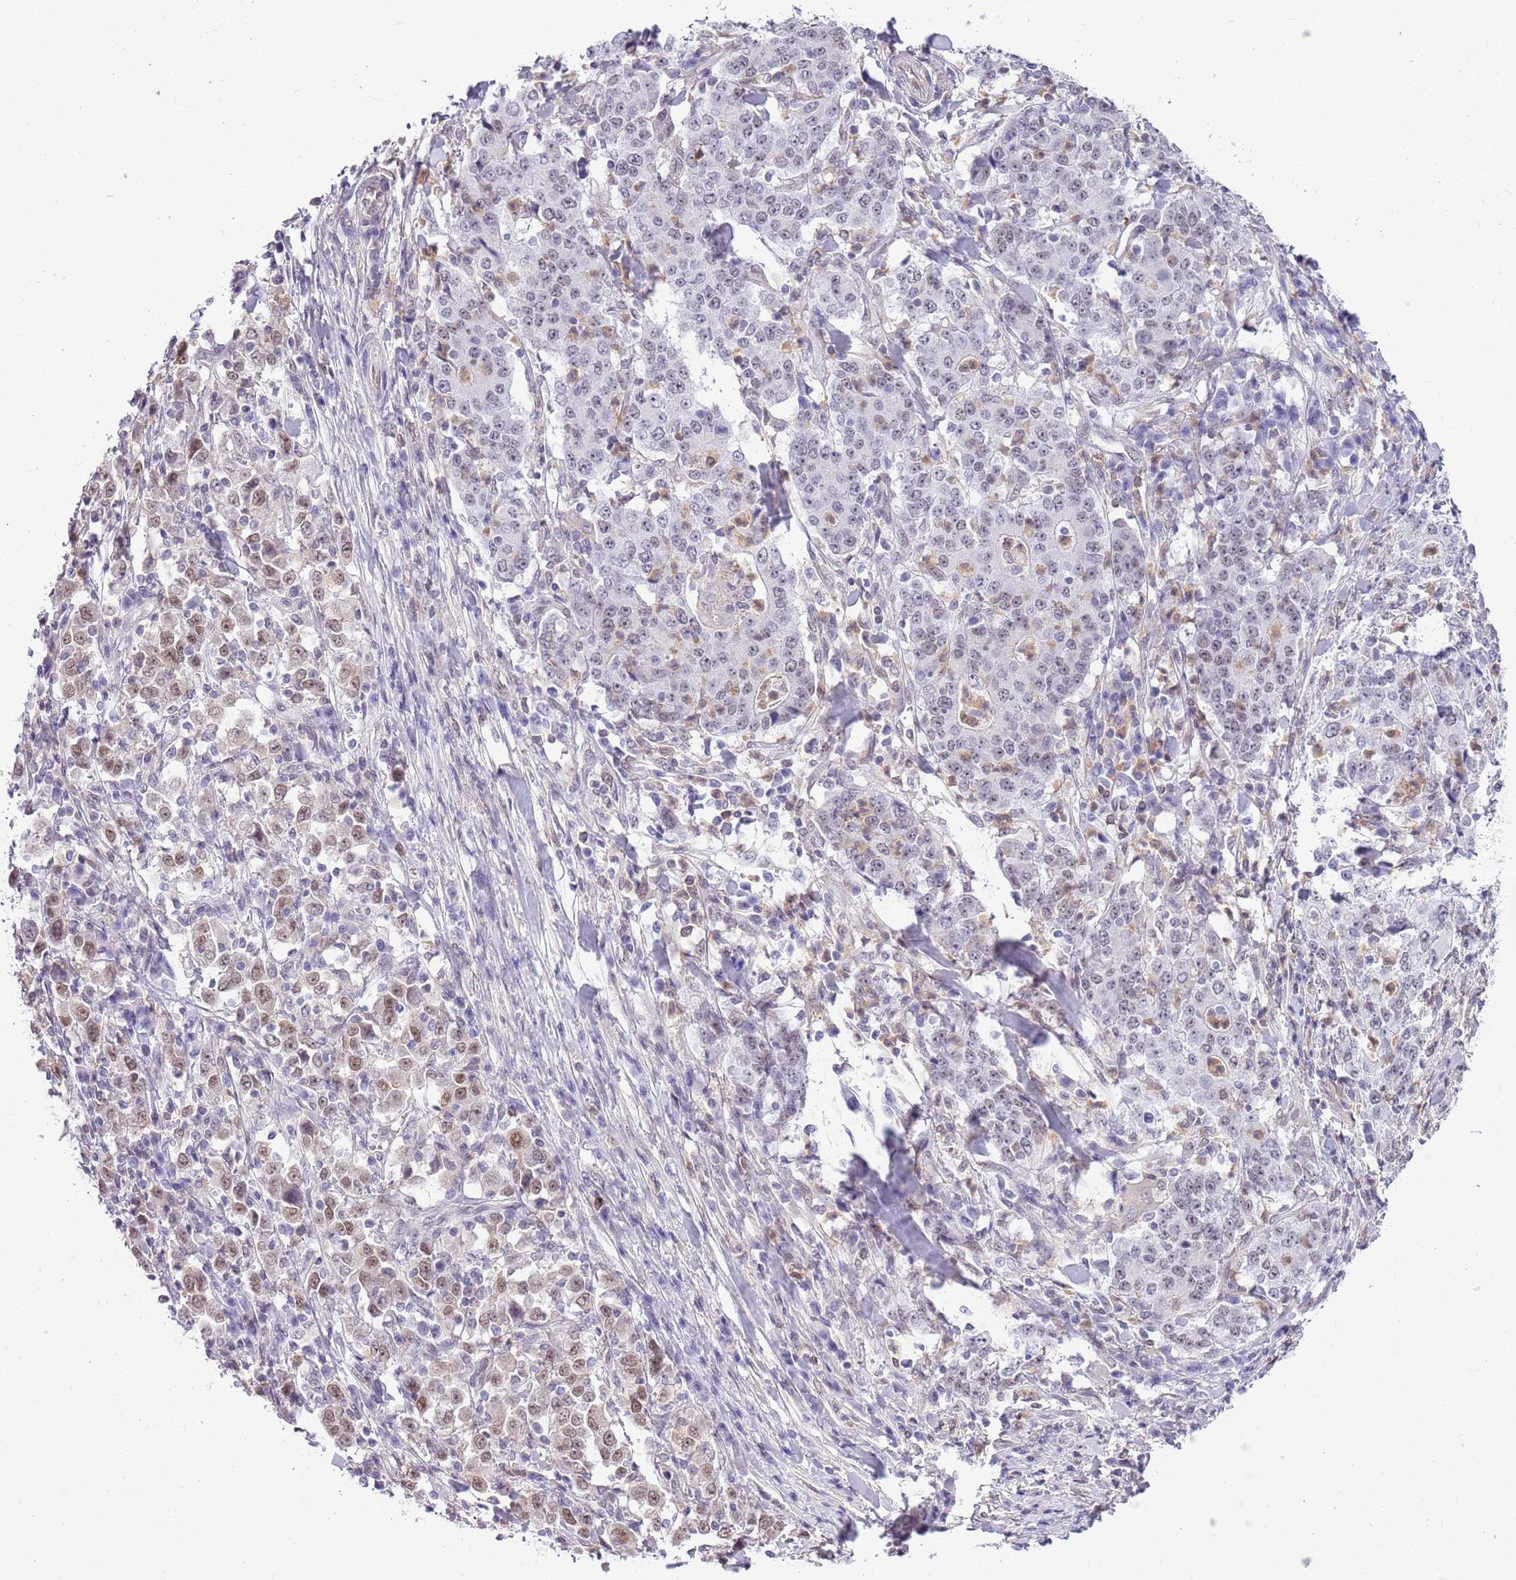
{"staining": {"intensity": "moderate", "quantity": "<25%", "location": "nuclear"}, "tissue": "stomach cancer", "cell_type": "Tumor cells", "image_type": "cancer", "snomed": [{"axis": "morphology", "description": "Normal tissue, NOS"}, {"axis": "morphology", "description": "Adenocarcinoma, NOS"}, {"axis": "topography", "description": "Stomach, upper"}, {"axis": "topography", "description": "Stomach"}], "caption": "The micrograph exhibits a brown stain indicating the presence of a protein in the nuclear of tumor cells in stomach cancer. (brown staining indicates protein expression, while blue staining denotes nuclei).", "gene": "DHX32", "patient": {"sex": "male", "age": 59}}